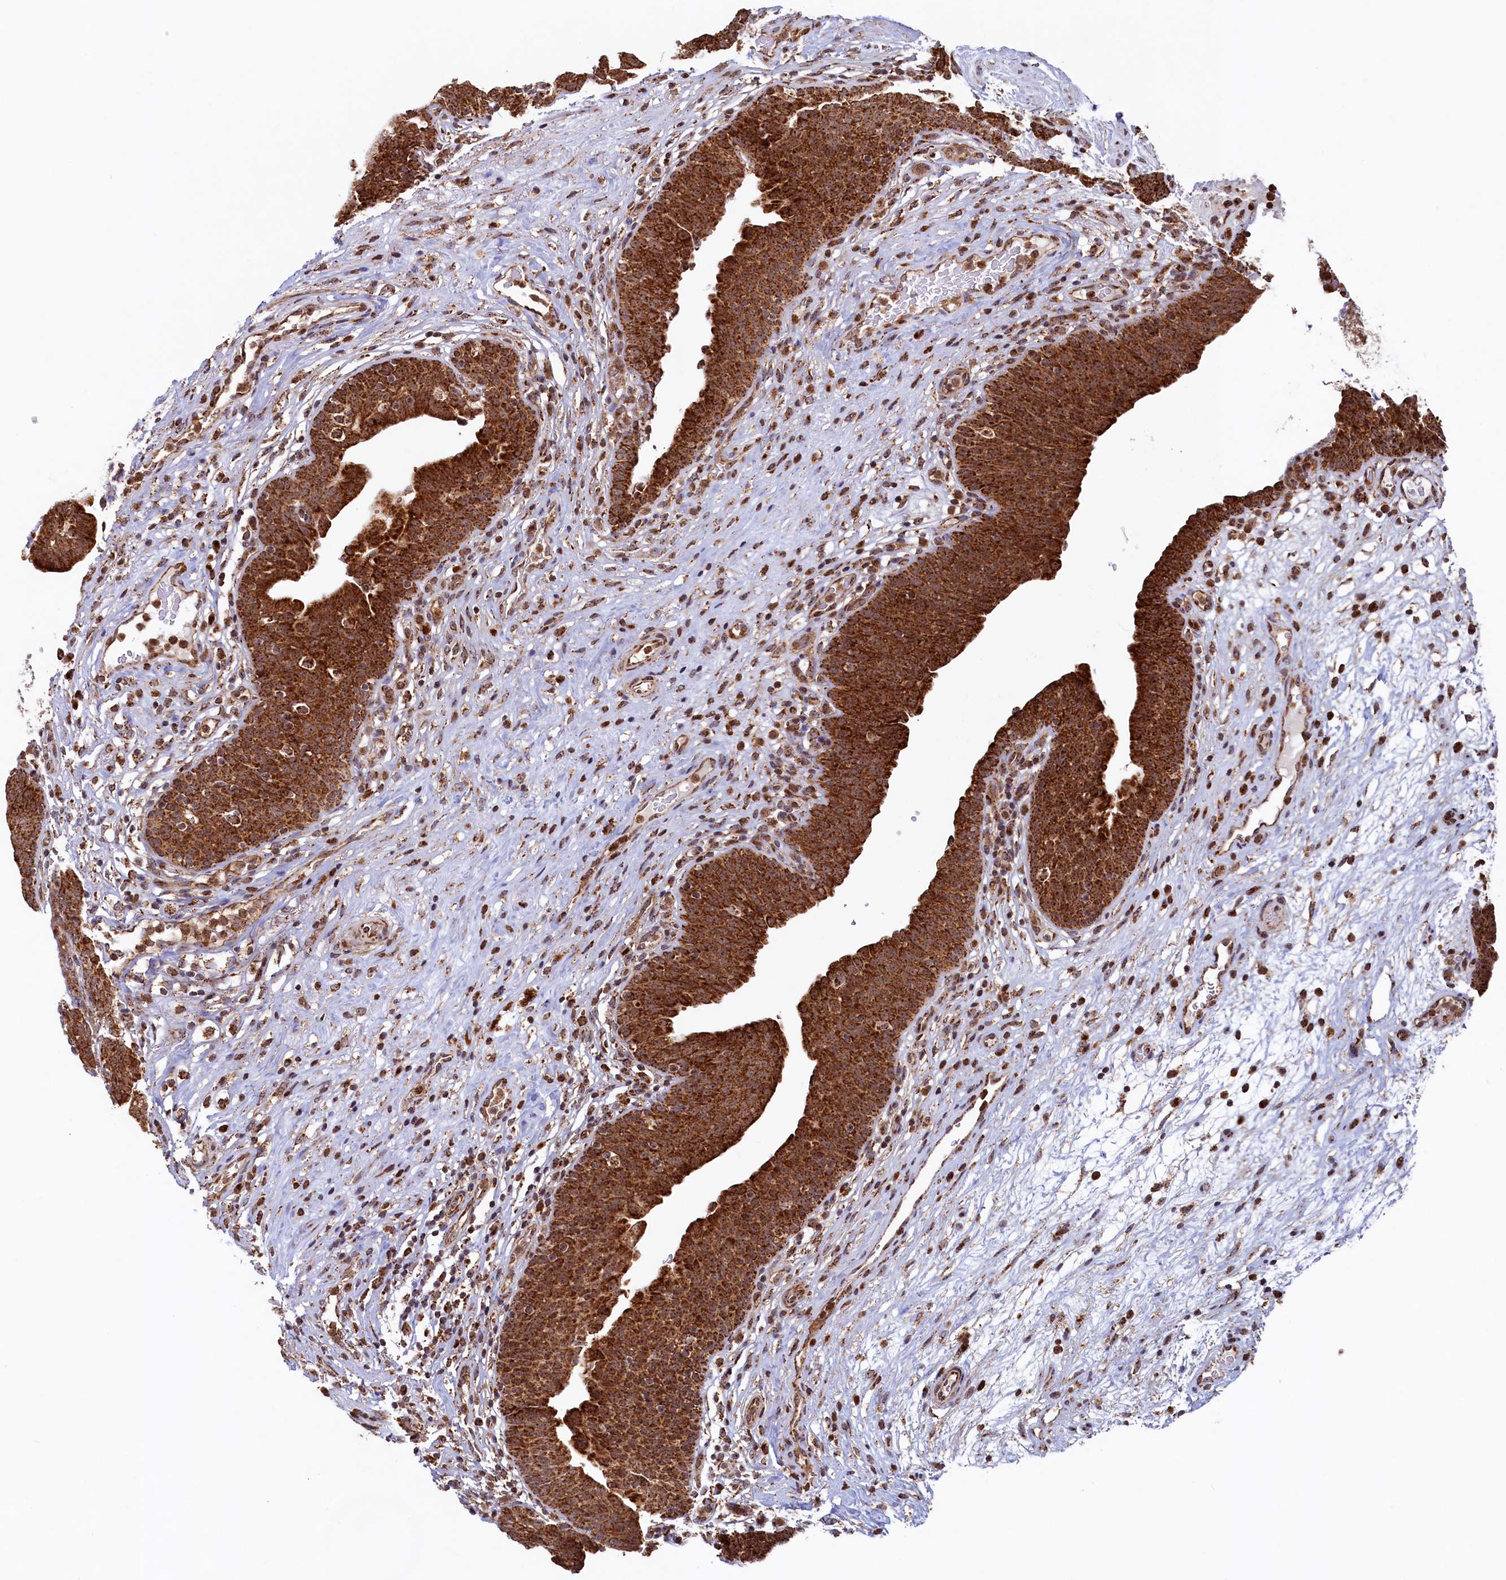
{"staining": {"intensity": "strong", "quantity": ">75%", "location": "cytoplasmic/membranous,nuclear"}, "tissue": "urinary bladder", "cell_type": "Urothelial cells", "image_type": "normal", "snomed": [{"axis": "morphology", "description": "Normal tissue, NOS"}, {"axis": "topography", "description": "Urinary bladder"}], "caption": "Immunohistochemistry photomicrograph of benign urinary bladder: urinary bladder stained using immunohistochemistry exhibits high levels of strong protein expression localized specifically in the cytoplasmic/membranous,nuclear of urothelial cells, appearing as a cytoplasmic/membranous,nuclear brown color.", "gene": "UBE3B", "patient": {"sex": "male", "age": 71}}